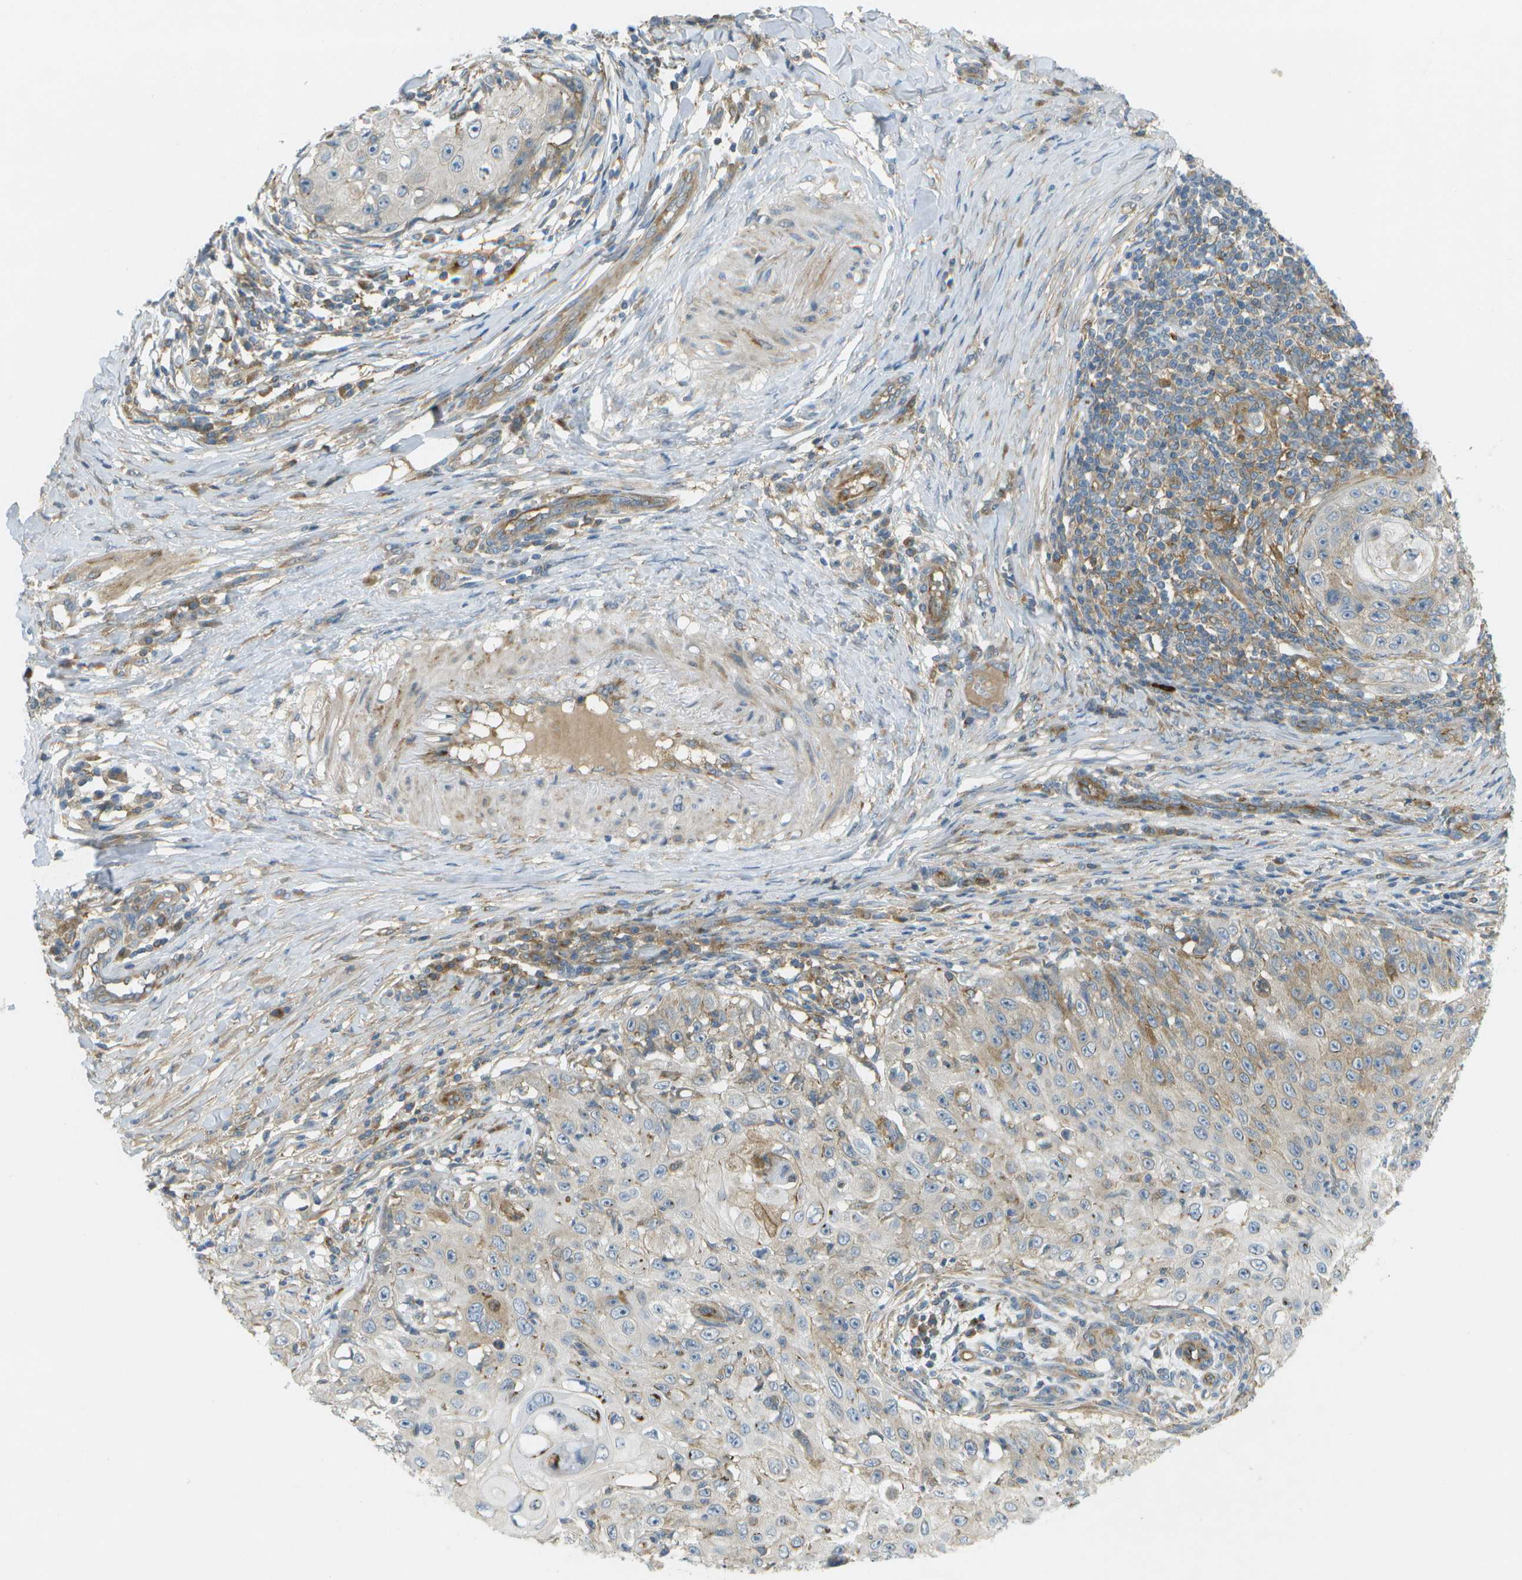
{"staining": {"intensity": "weak", "quantity": "<25%", "location": "cytoplasmic/membranous"}, "tissue": "skin cancer", "cell_type": "Tumor cells", "image_type": "cancer", "snomed": [{"axis": "morphology", "description": "Squamous cell carcinoma, NOS"}, {"axis": "topography", "description": "Skin"}], "caption": "High magnification brightfield microscopy of skin squamous cell carcinoma stained with DAB (brown) and counterstained with hematoxylin (blue): tumor cells show no significant expression. Brightfield microscopy of immunohistochemistry stained with DAB (3,3'-diaminobenzidine) (brown) and hematoxylin (blue), captured at high magnification.", "gene": "WNK2", "patient": {"sex": "male", "age": 86}}